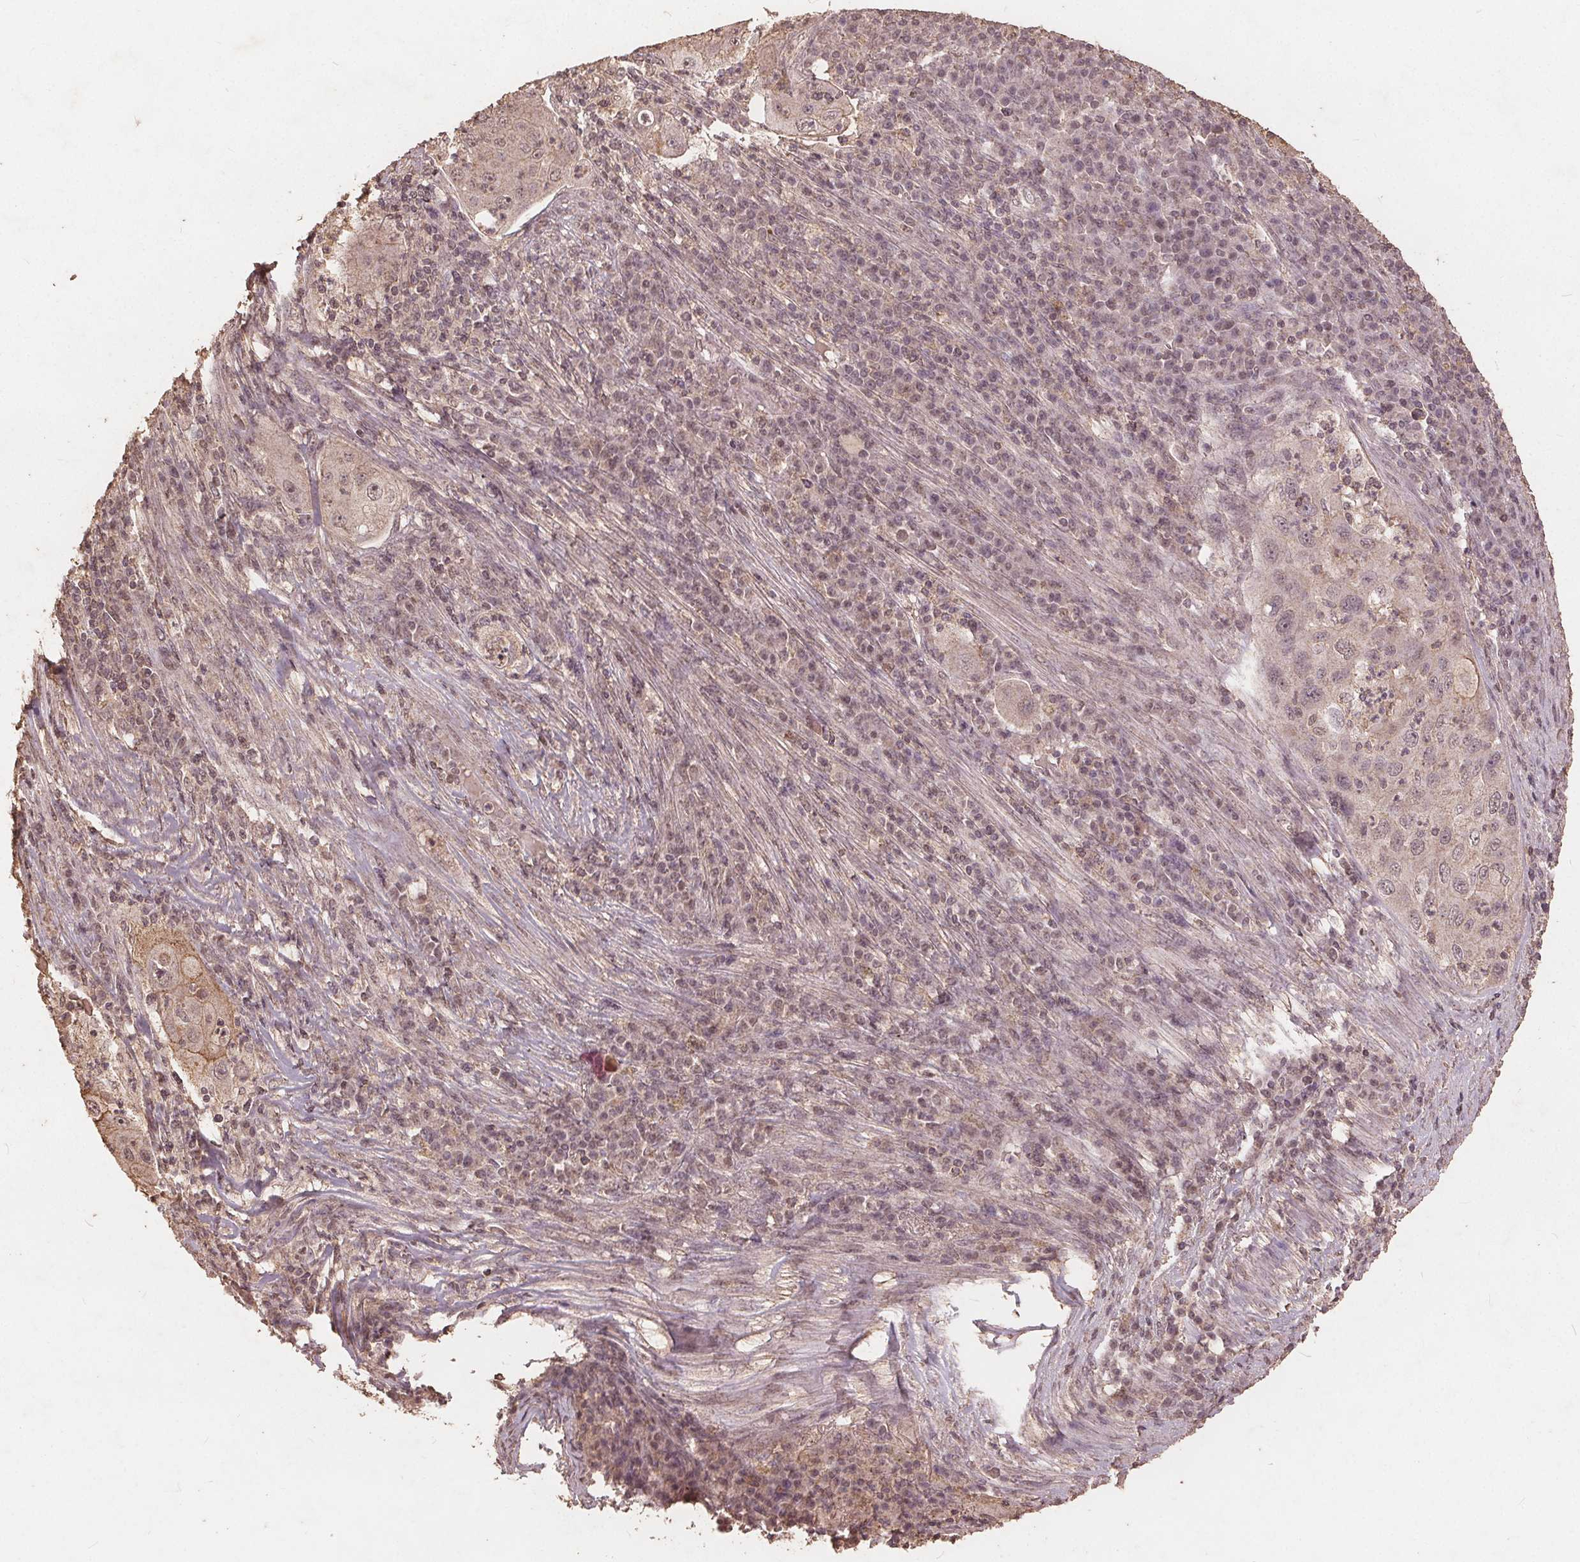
{"staining": {"intensity": "weak", "quantity": "<25%", "location": "cytoplasmic/membranous"}, "tissue": "lung cancer", "cell_type": "Tumor cells", "image_type": "cancer", "snomed": [{"axis": "morphology", "description": "Squamous cell carcinoma, NOS"}, {"axis": "topography", "description": "Lung"}], "caption": "High magnification brightfield microscopy of lung cancer (squamous cell carcinoma) stained with DAB (3,3'-diaminobenzidine) (brown) and counterstained with hematoxylin (blue): tumor cells show no significant staining. (Stains: DAB IHC with hematoxylin counter stain, Microscopy: brightfield microscopy at high magnification).", "gene": "DSG3", "patient": {"sex": "female", "age": 59}}